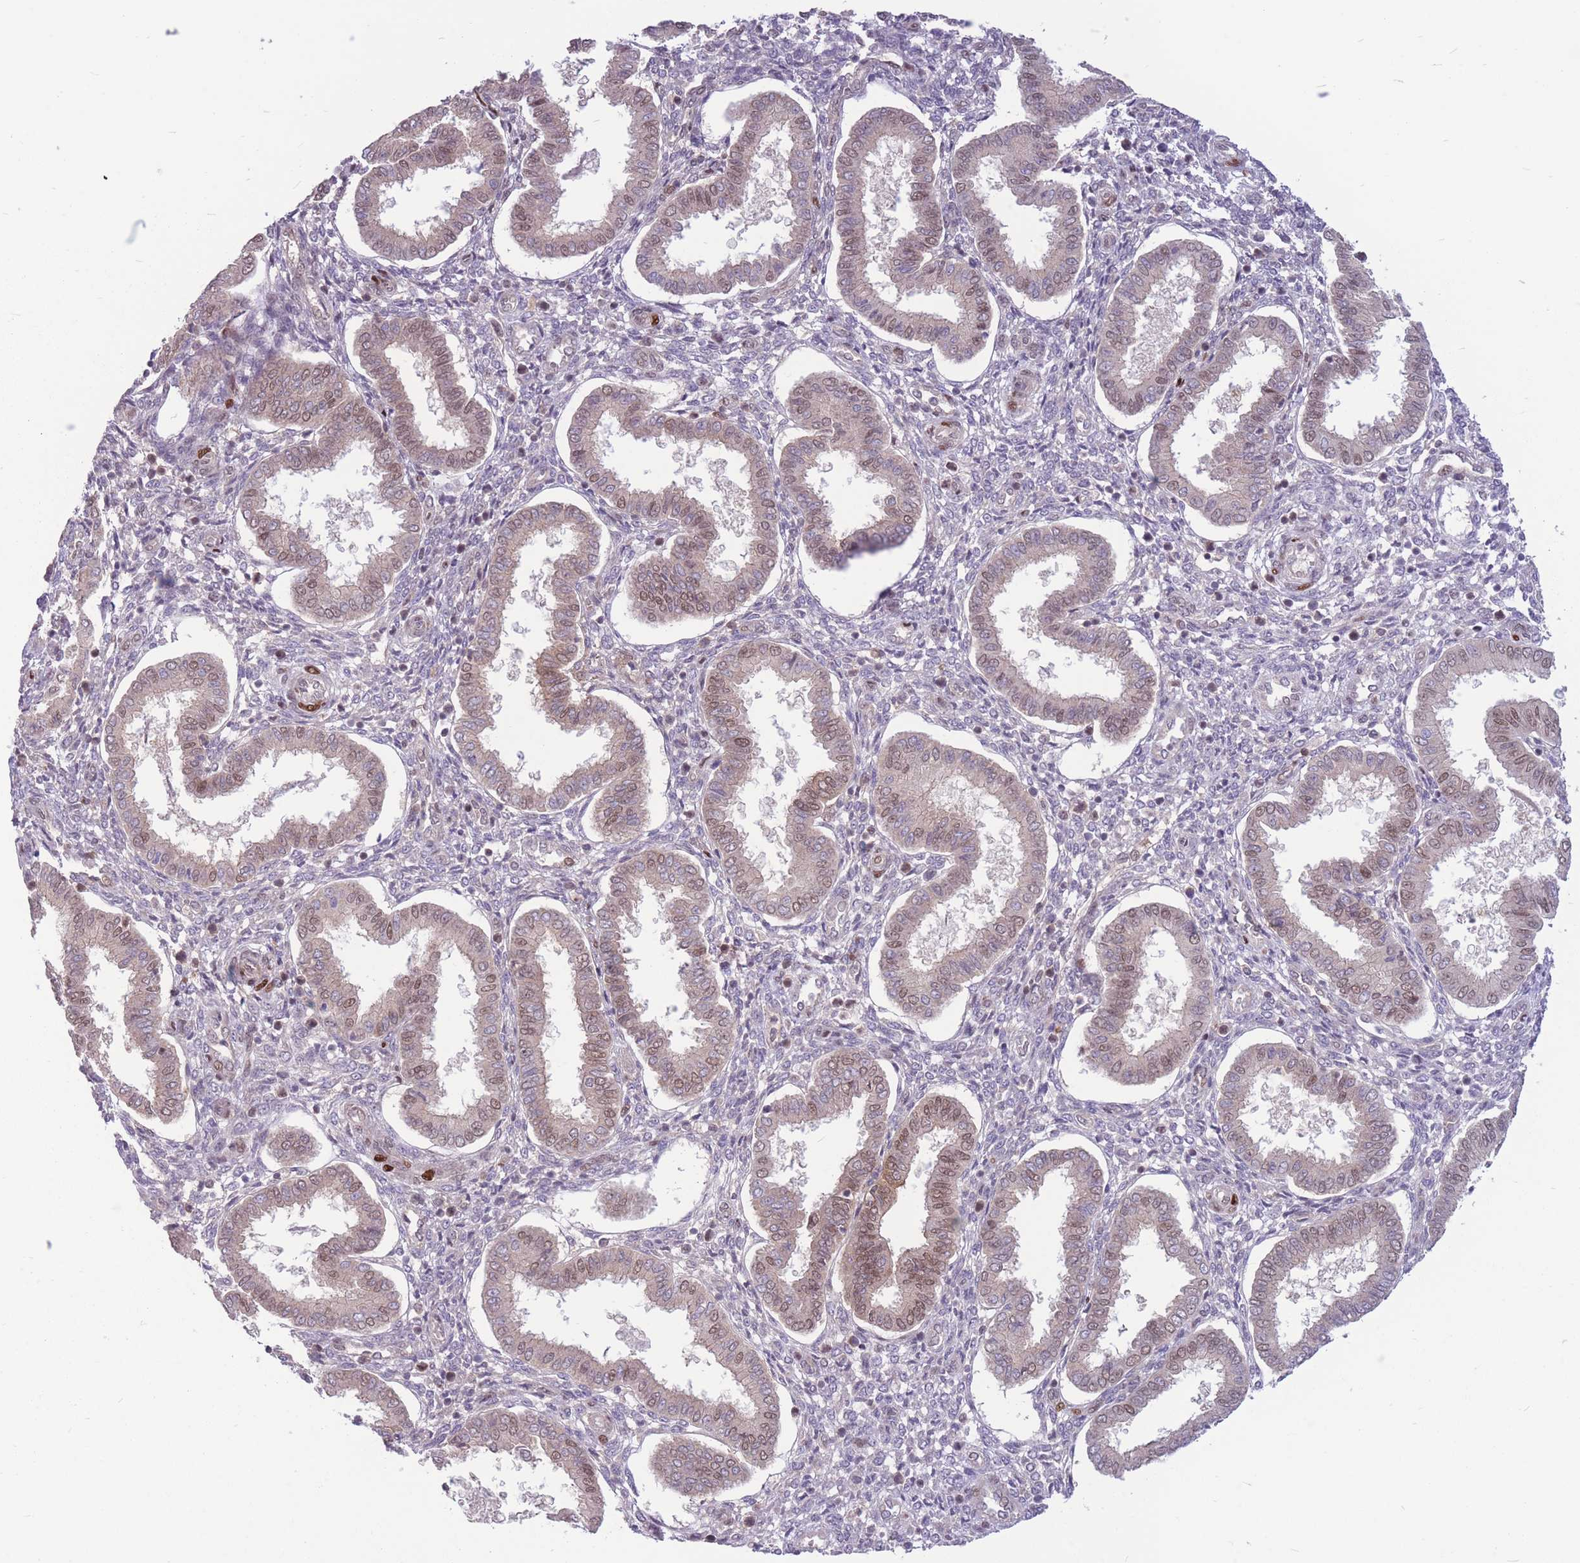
{"staining": {"intensity": "weak", "quantity": "<25%", "location": "nuclear"}, "tissue": "endometrium", "cell_type": "Cells in endometrial stroma", "image_type": "normal", "snomed": [{"axis": "morphology", "description": "Normal tissue, NOS"}, {"axis": "topography", "description": "Endometrium"}], "caption": "Immunohistochemistry image of unremarkable endometrium: human endometrium stained with DAB (3,3'-diaminobenzidine) demonstrates no significant protein expression in cells in endometrial stroma.", "gene": "TCF20", "patient": {"sex": "female", "age": 24}}